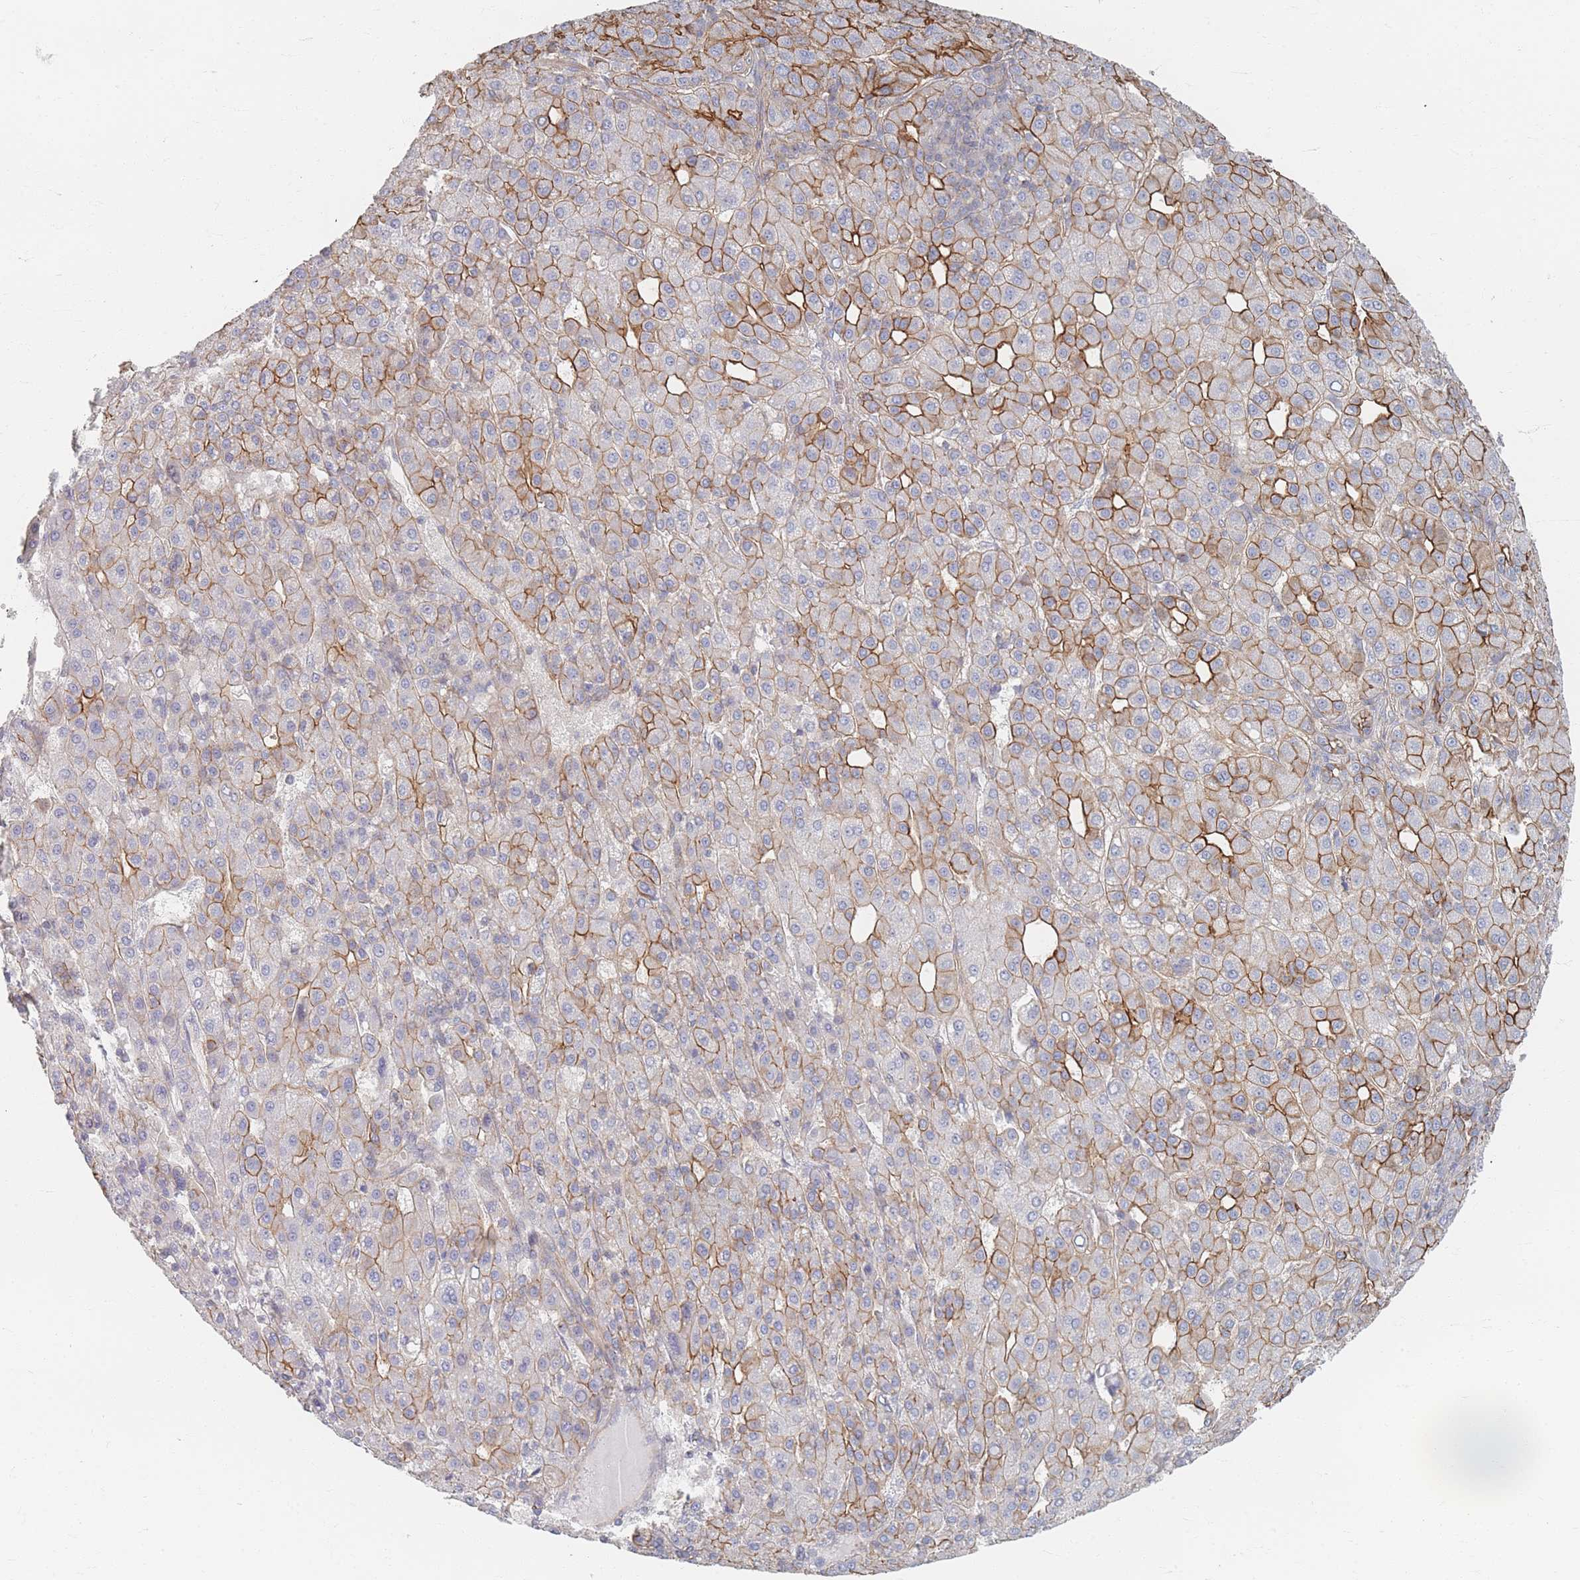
{"staining": {"intensity": "strong", "quantity": ">75%", "location": "cytoplasmic/membranous"}, "tissue": "liver cancer", "cell_type": "Tumor cells", "image_type": "cancer", "snomed": [{"axis": "morphology", "description": "Carcinoma, Hepatocellular, NOS"}, {"axis": "topography", "description": "Liver"}], "caption": "Immunohistochemical staining of liver hepatocellular carcinoma exhibits high levels of strong cytoplasmic/membranous protein staining in about >75% of tumor cells. The staining was performed using DAB to visualize the protein expression in brown, while the nuclei were stained in blue with hematoxylin (Magnification: 20x).", "gene": "GNB1", "patient": {"sex": "male", "age": 65}}